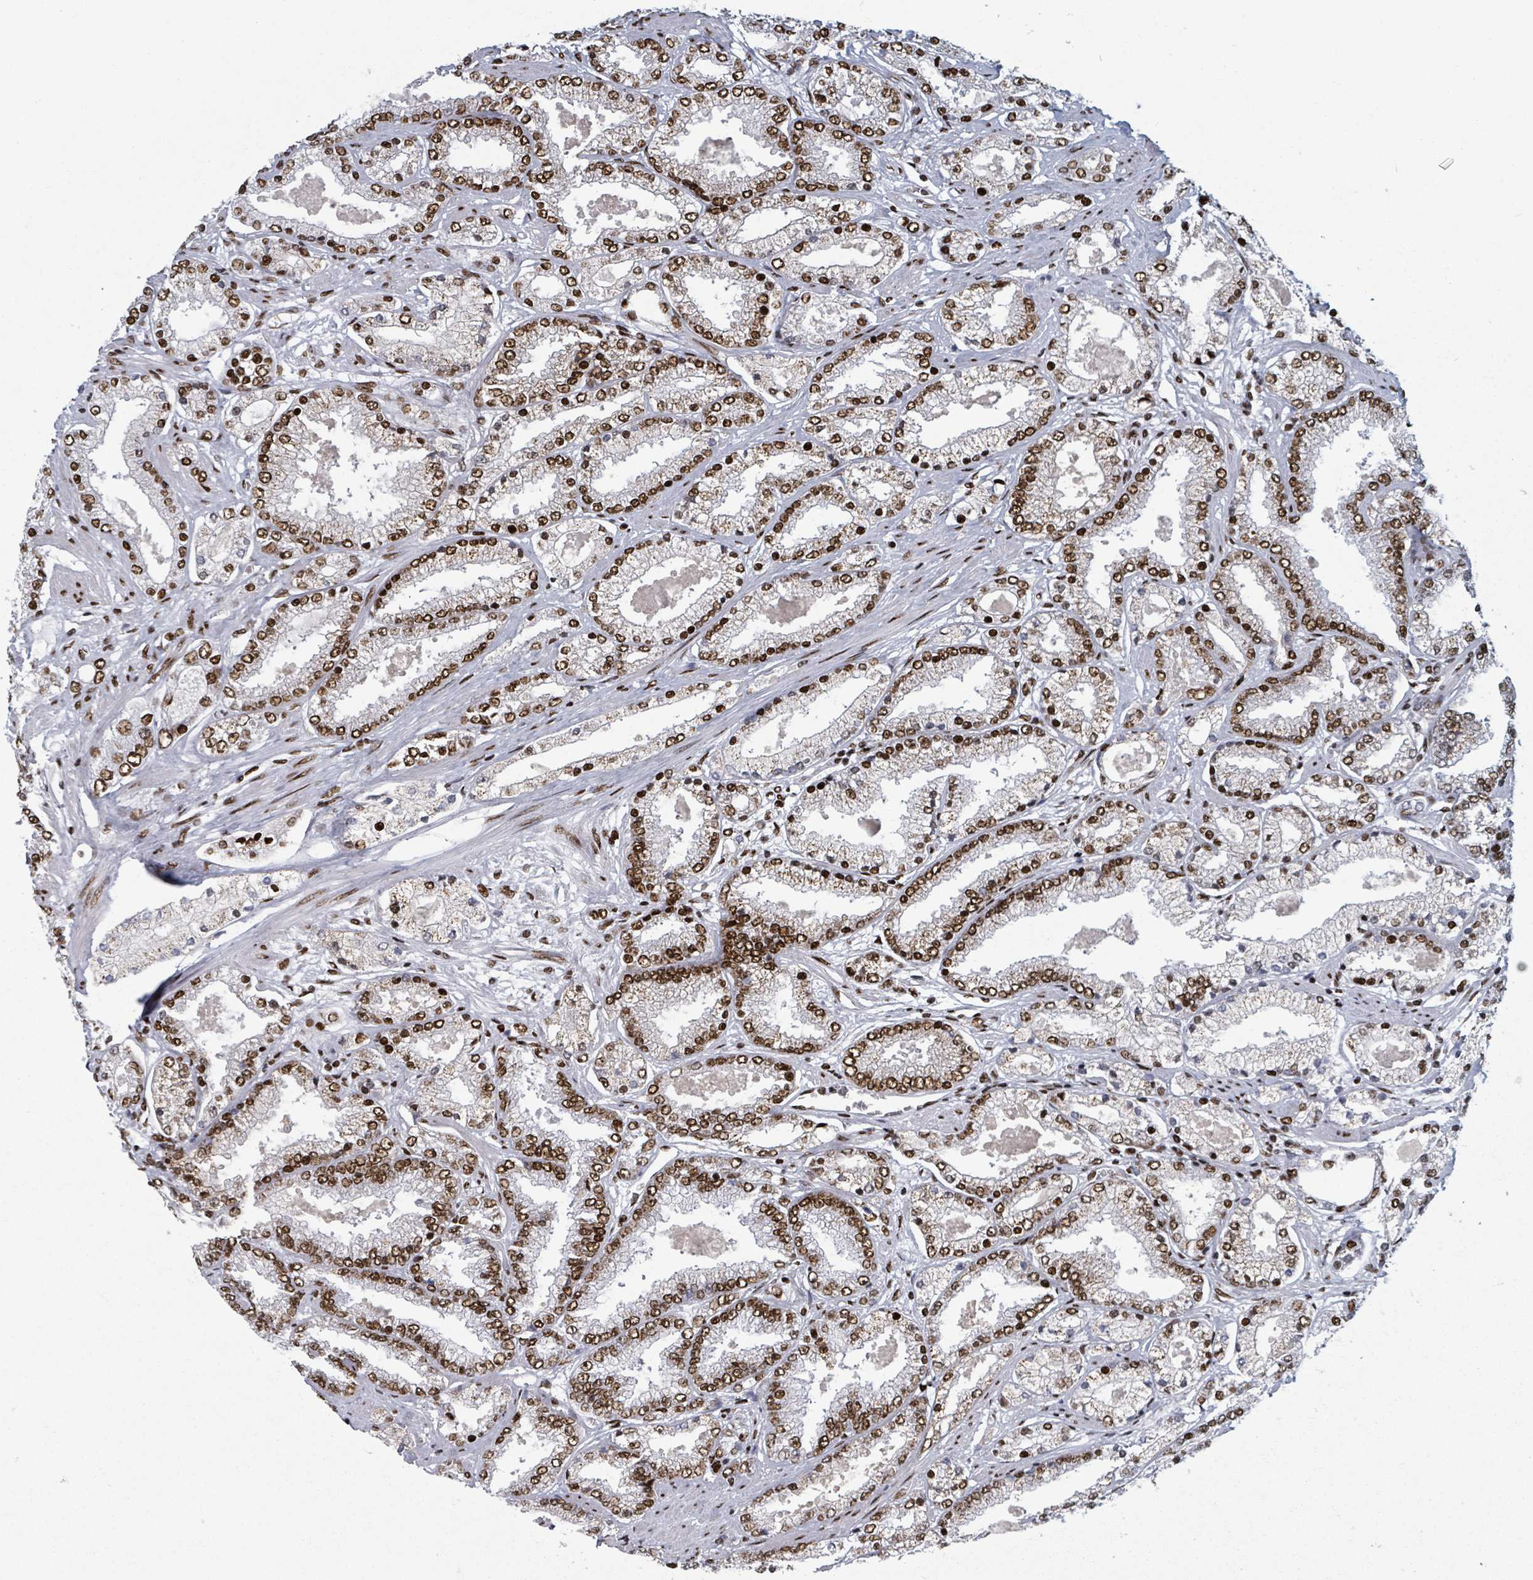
{"staining": {"intensity": "strong", "quantity": ">75%", "location": "nuclear"}, "tissue": "prostate cancer", "cell_type": "Tumor cells", "image_type": "cancer", "snomed": [{"axis": "morphology", "description": "Adenocarcinoma, High grade"}, {"axis": "topography", "description": "Prostate"}], "caption": "There is high levels of strong nuclear expression in tumor cells of high-grade adenocarcinoma (prostate), as demonstrated by immunohistochemical staining (brown color).", "gene": "DHX16", "patient": {"sex": "male", "age": 69}}